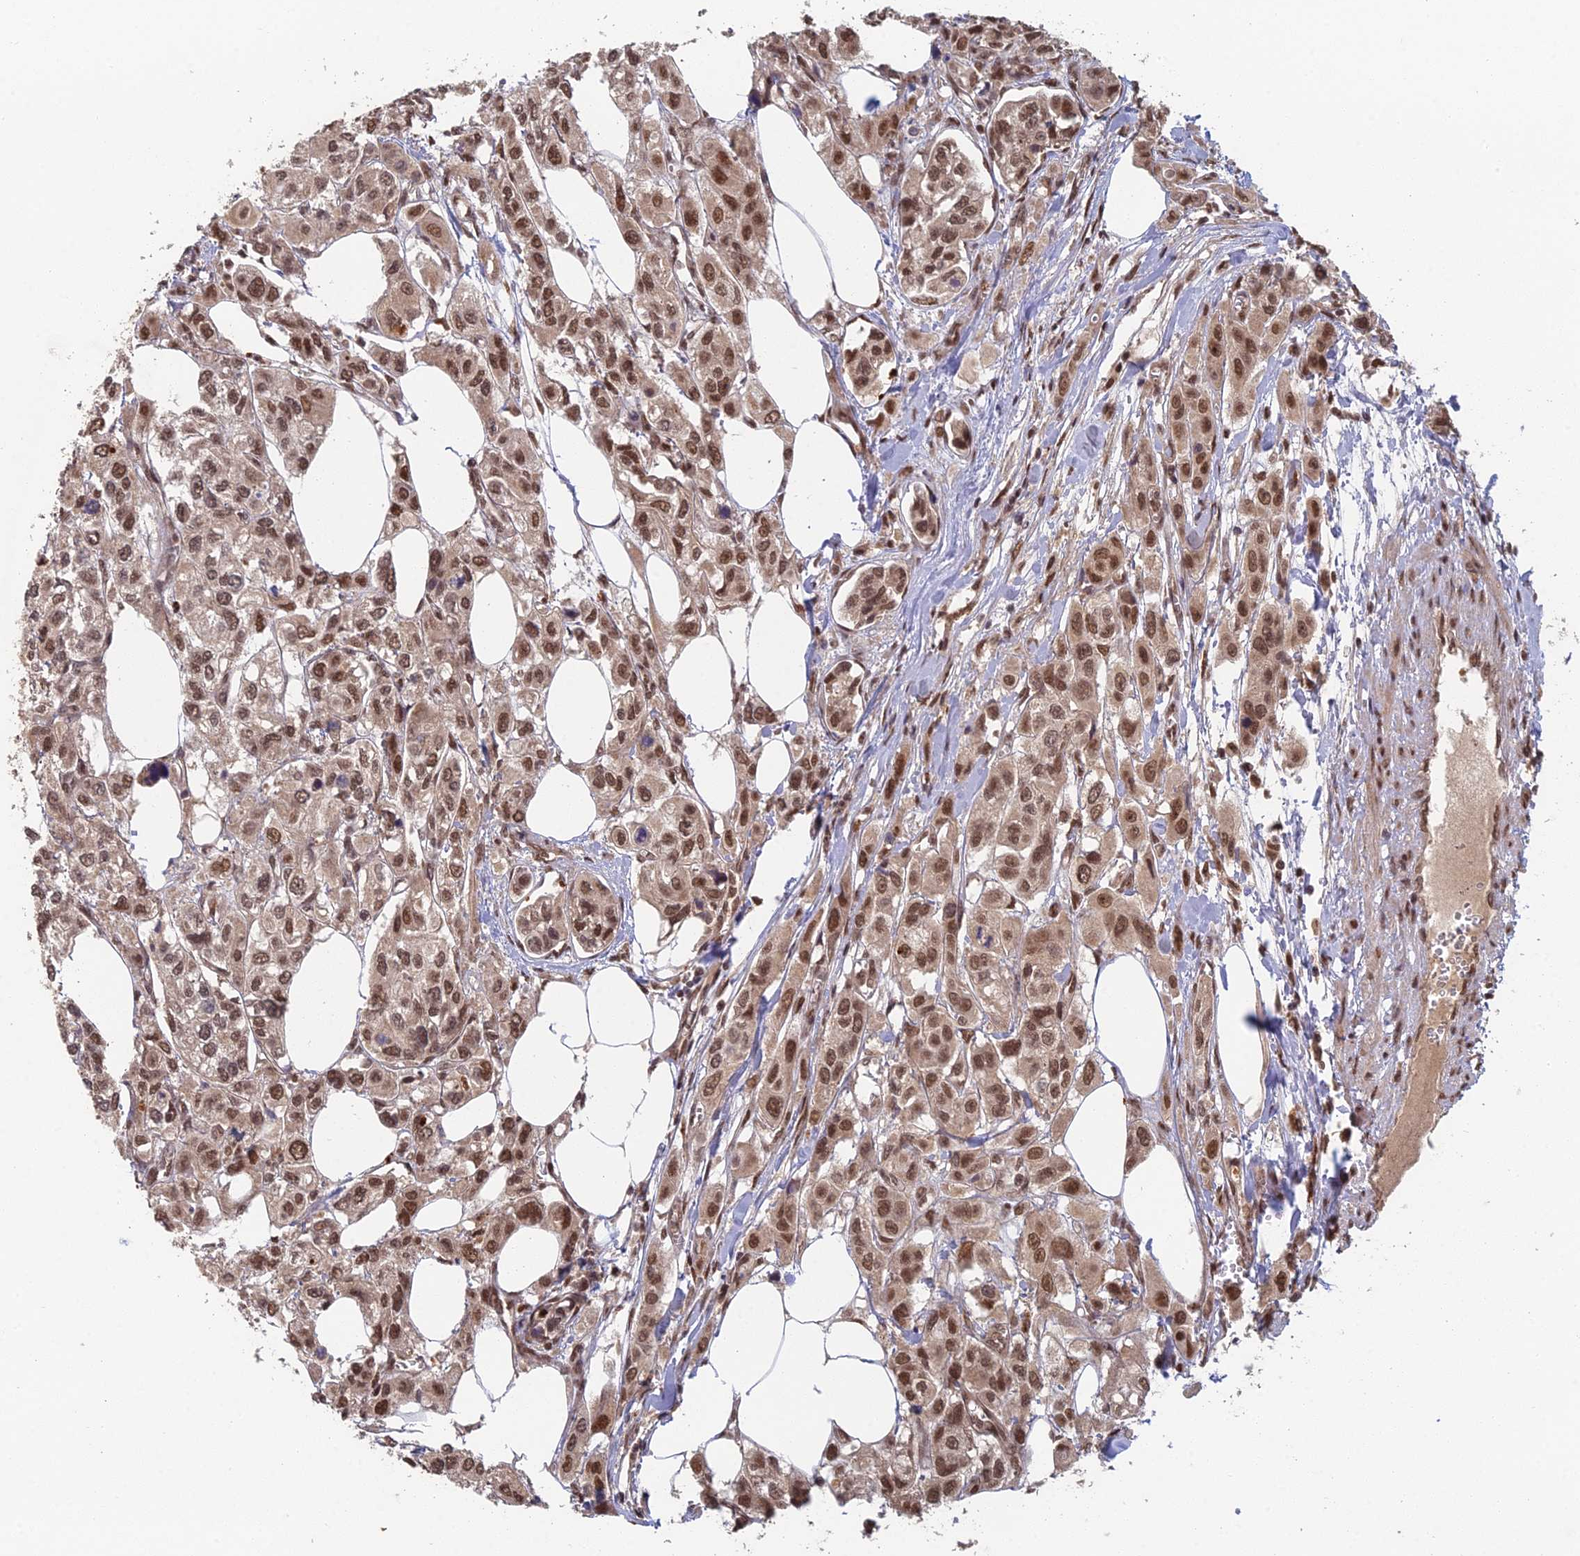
{"staining": {"intensity": "moderate", "quantity": ">75%", "location": "nuclear"}, "tissue": "urothelial cancer", "cell_type": "Tumor cells", "image_type": "cancer", "snomed": [{"axis": "morphology", "description": "Urothelial carcinoma, High grade"}, {"axis": "topography", "description": "Urinary bladder"}], "caption": "Urothelial carcinoma (high-grade) tissue exhibits moderate nuclear staining in about >75% of tumor cells Nuclei are stained in blue.", "gene": "RANBP3", "patient": {"sex": "male", "age": 67}}